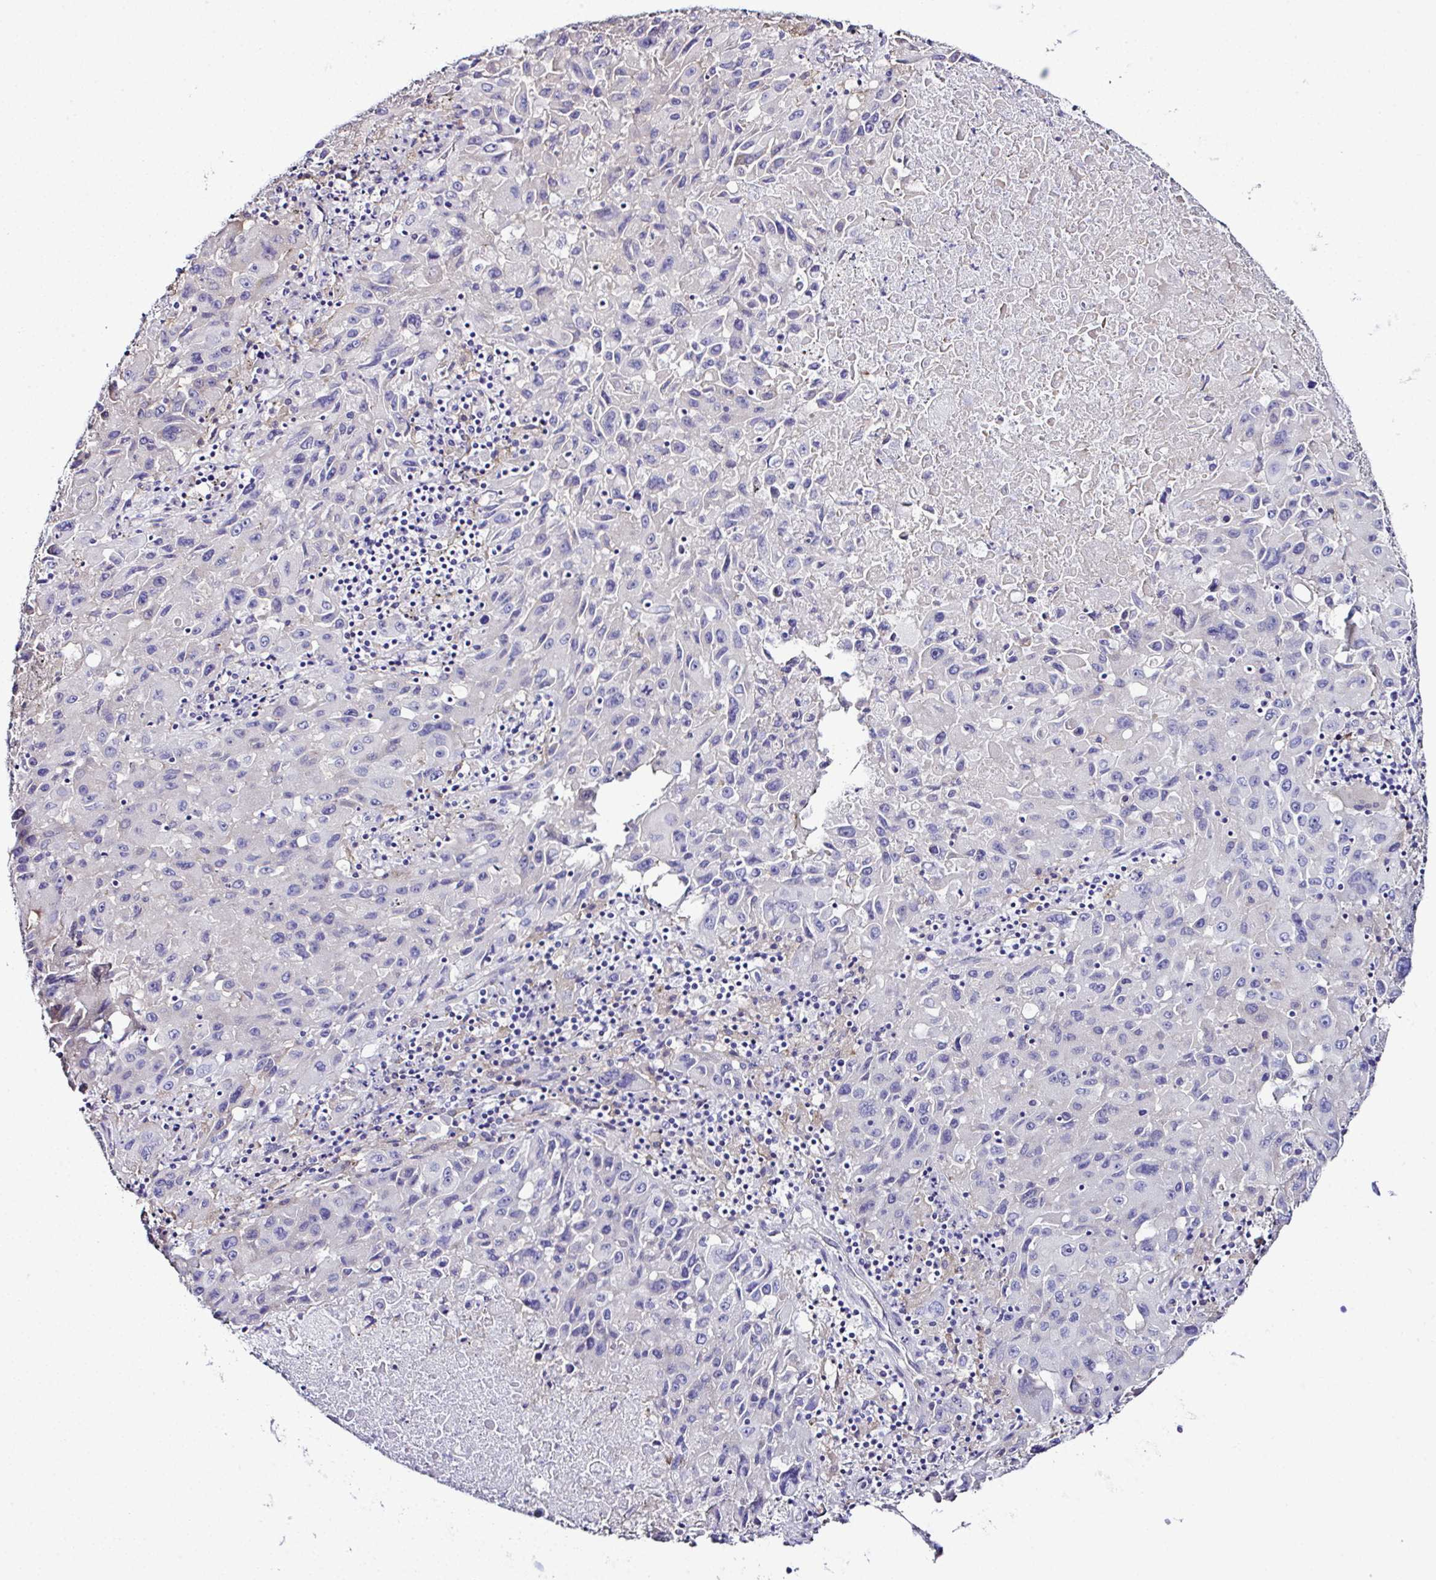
{"staining": {"intensity": "negative", "quantity": "none", "location": "none"}, "tissue": "lung cancer", "cell_type": "Tumor cells", "image_type": "cancer", "snomed": [{"axis": "morphology", "description": "Squamous cell carcinoma, NOS"}, {"axis": "topography", "description": "Lung"}], "caption": "High magnification brightfield microscopy of lung squamous cell carcinoma stained with DAB (3,3'-diaminobenzidine) (brown) and counterstained with hematoxylin (blue): tumor cells show no significant staining.", "gene": "OR4P4", "patient": {"sex": "male", "age": 63}}